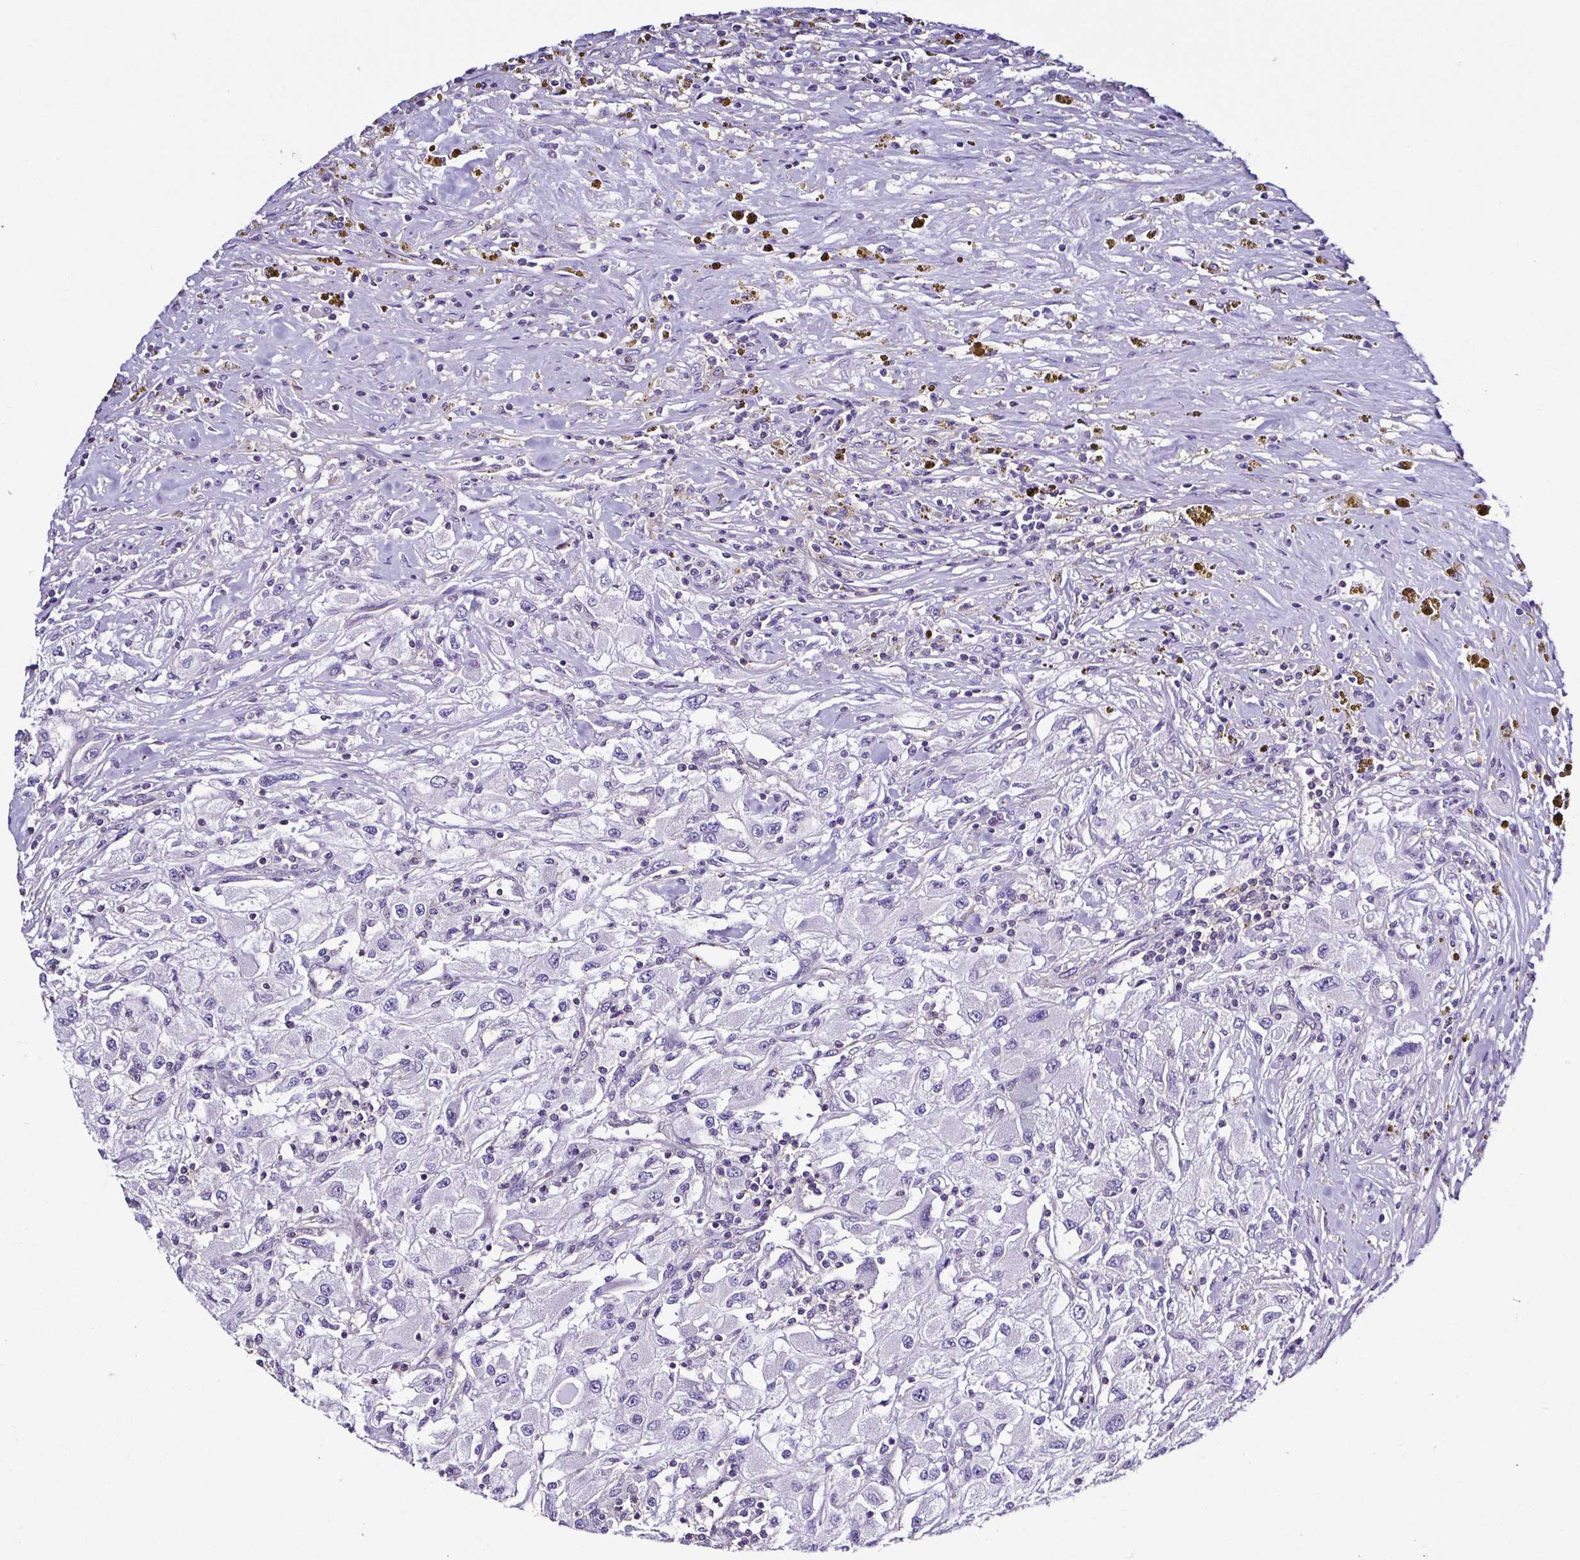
{"staining": {"intensity": "negative", "quantity": "none", "location": "none"}, "tissue": "renal cancer", "cell_type": "Tumor cells", "image_type": "cancer", "snomed": [{"axis": "morphology", "description": "Adenocarcinoma, NOS"}, {"axis": "topography", "description": "Kidney"}], "caption": "A high-resolution histopathology image shows IHC staining of renal cancer, which exhibits no significant staining in tumor cells.", "gene": "TNNT2", "patient": {"sex": "female", "age": 67}}